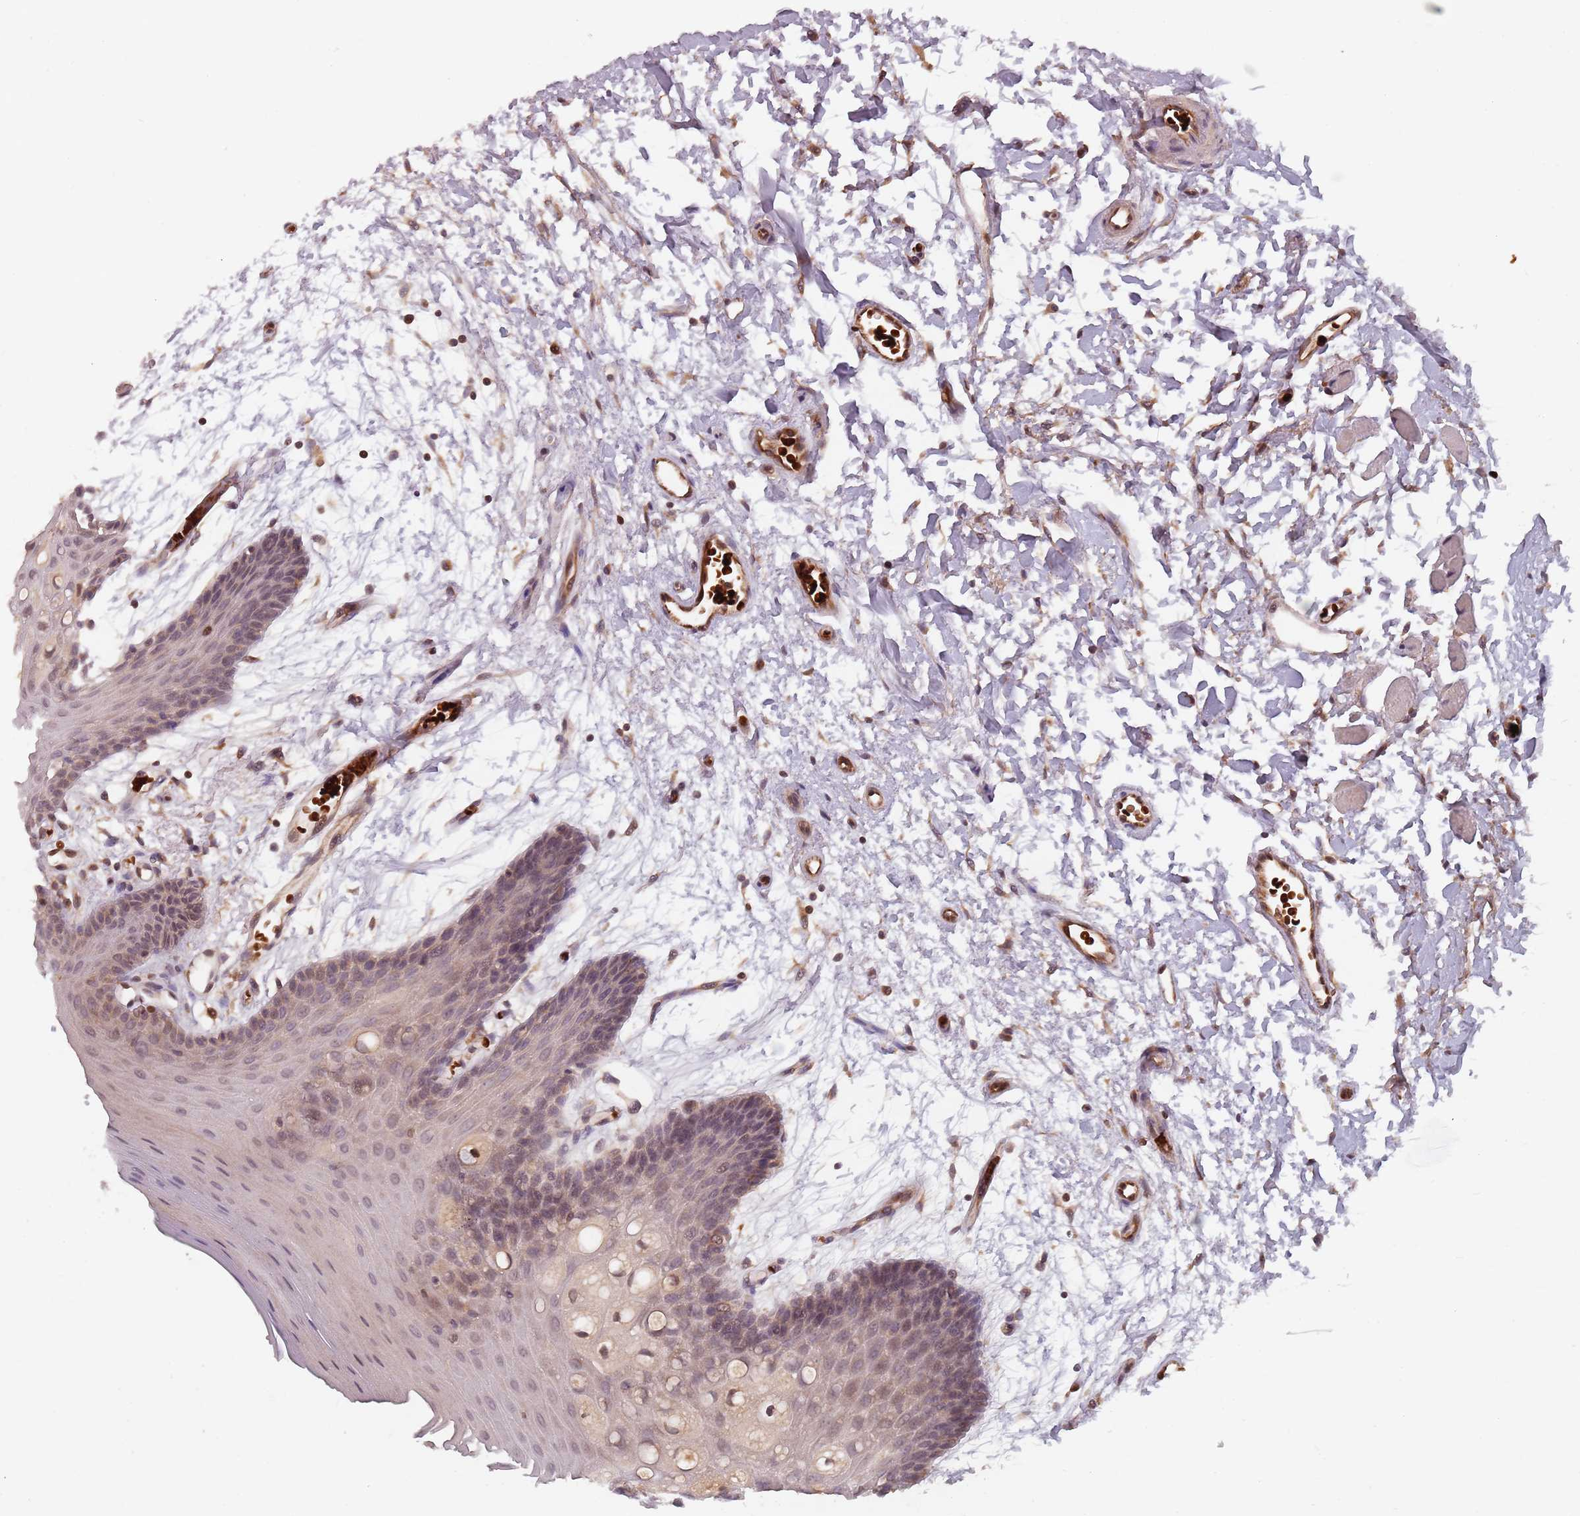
{"staining": {"intensity": "negative", "quantity": "none", "location": "none"}, "tissue": "oral mucosa", "cell_type": "Squamous epithelial cells", "image_type": "normal", "snomed": [{"axis": "morphology", "description": "Normal tissue, NOS"}, {"axis": "topography", "description": "Skeletal muscle"}, {"axis": "topography", "description": "Oral tissue"}, {"axis": "topography", "description": "Salivary gland"}, {"axis": "topography", "description": "Peripheral nerve tissue"}], "caption": "Immunohistochemistry (IHC) of unremarkable human oral mucosa demonstrates no expression in squamous epithelial cells. (DAB IHC with hematoxylin counter stain).", "gene": "GPR180", "patient": {"sex": "male", "age": 54}}